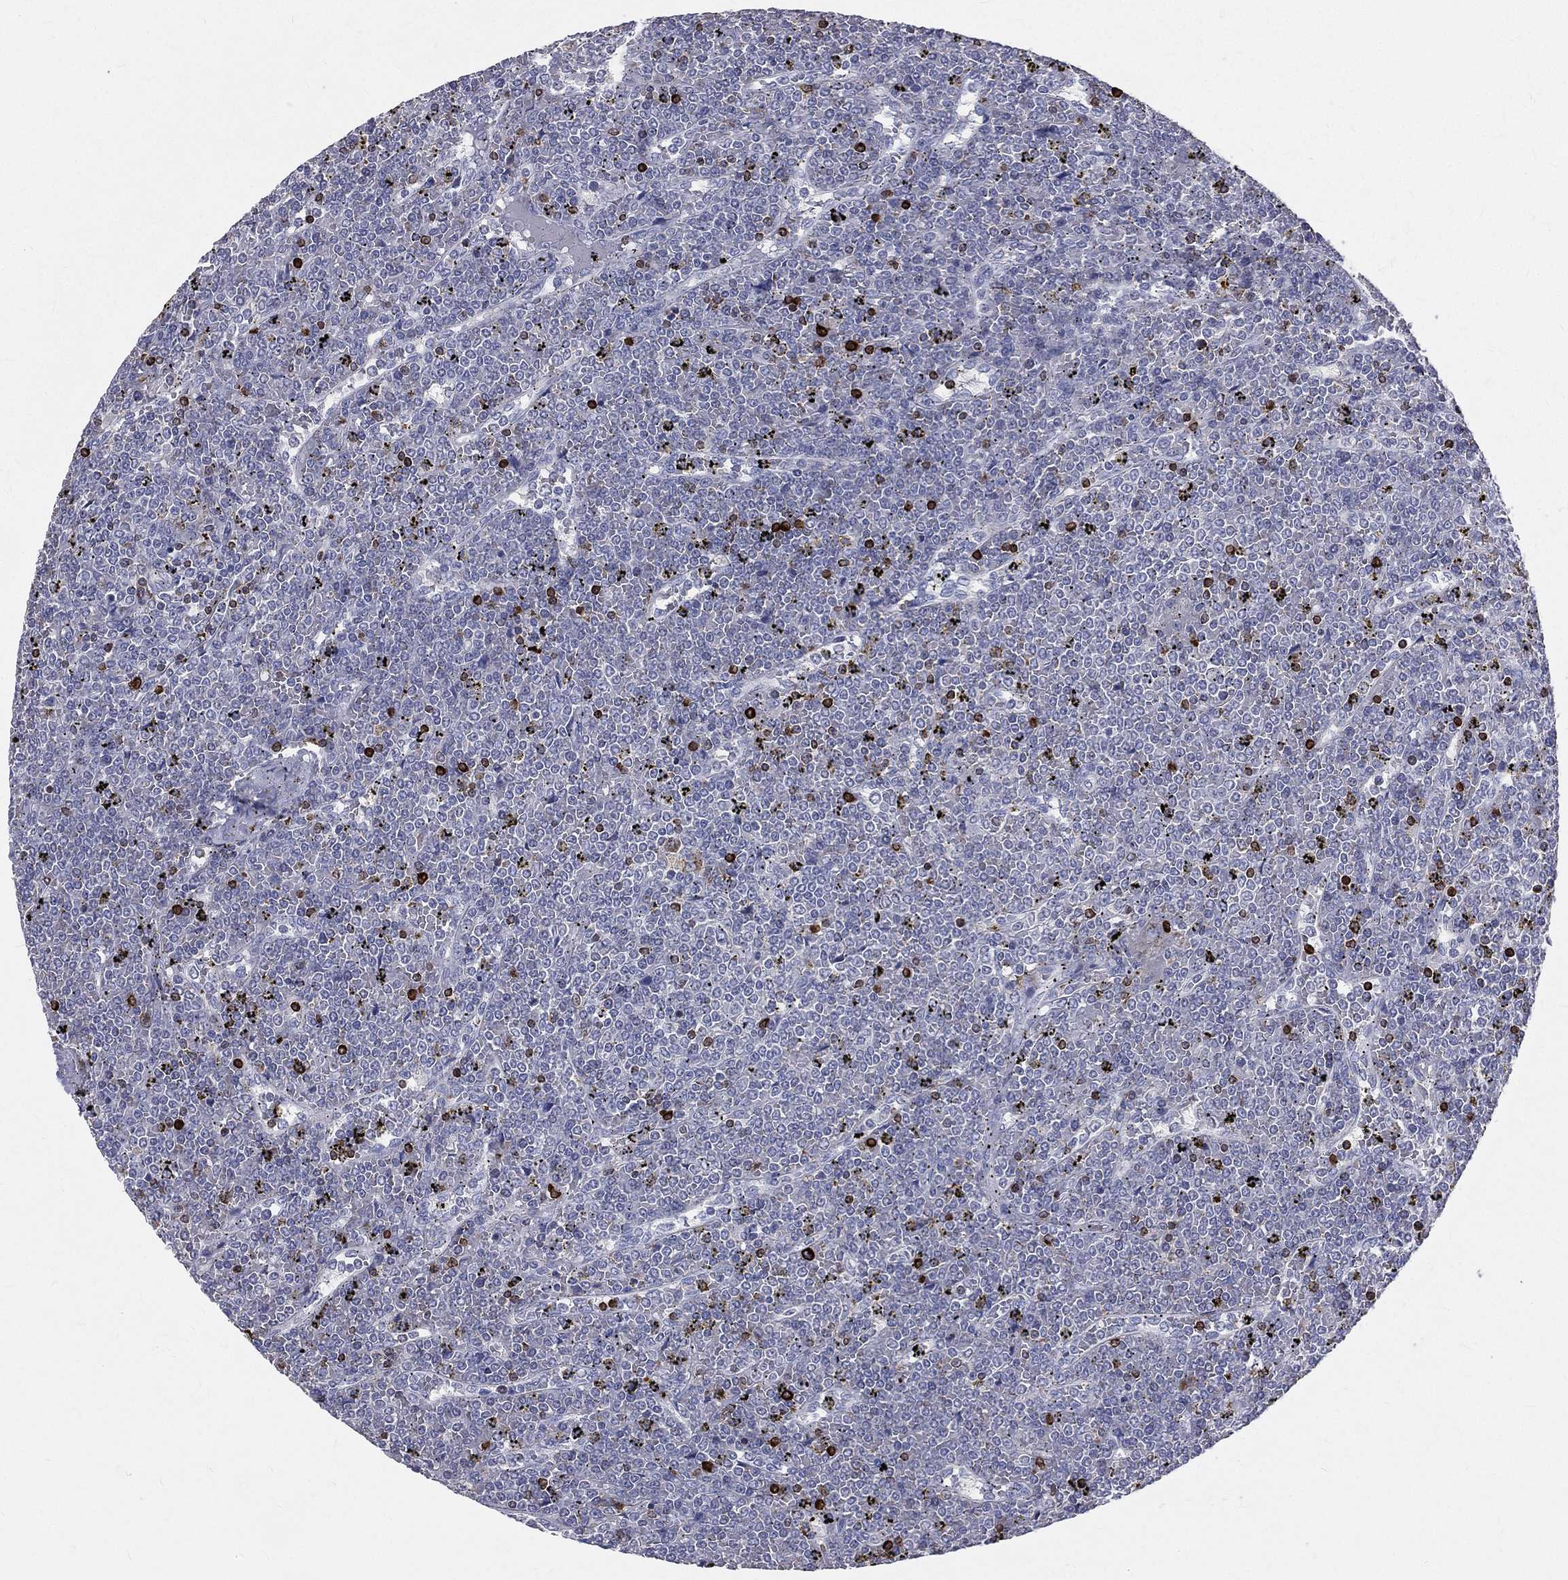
{"staining": {"intensity": "negative", "quantity": "none", "location": "none"}, "tissue": "lymphoma", "cell_type": "Tumor cells", "image_type": "cancer", "snomed": [{"axis": "morphology", "description": "Malignant lymphoma, non-Hodgkin's type, Low grade"}, {"axis": "topography", "description": "Spleen"}], "caption": "Tumor cells show no significant protein expression in lymphoma.", "gene": "CTSW", "patient": {"sex": "female", "age": 19}}